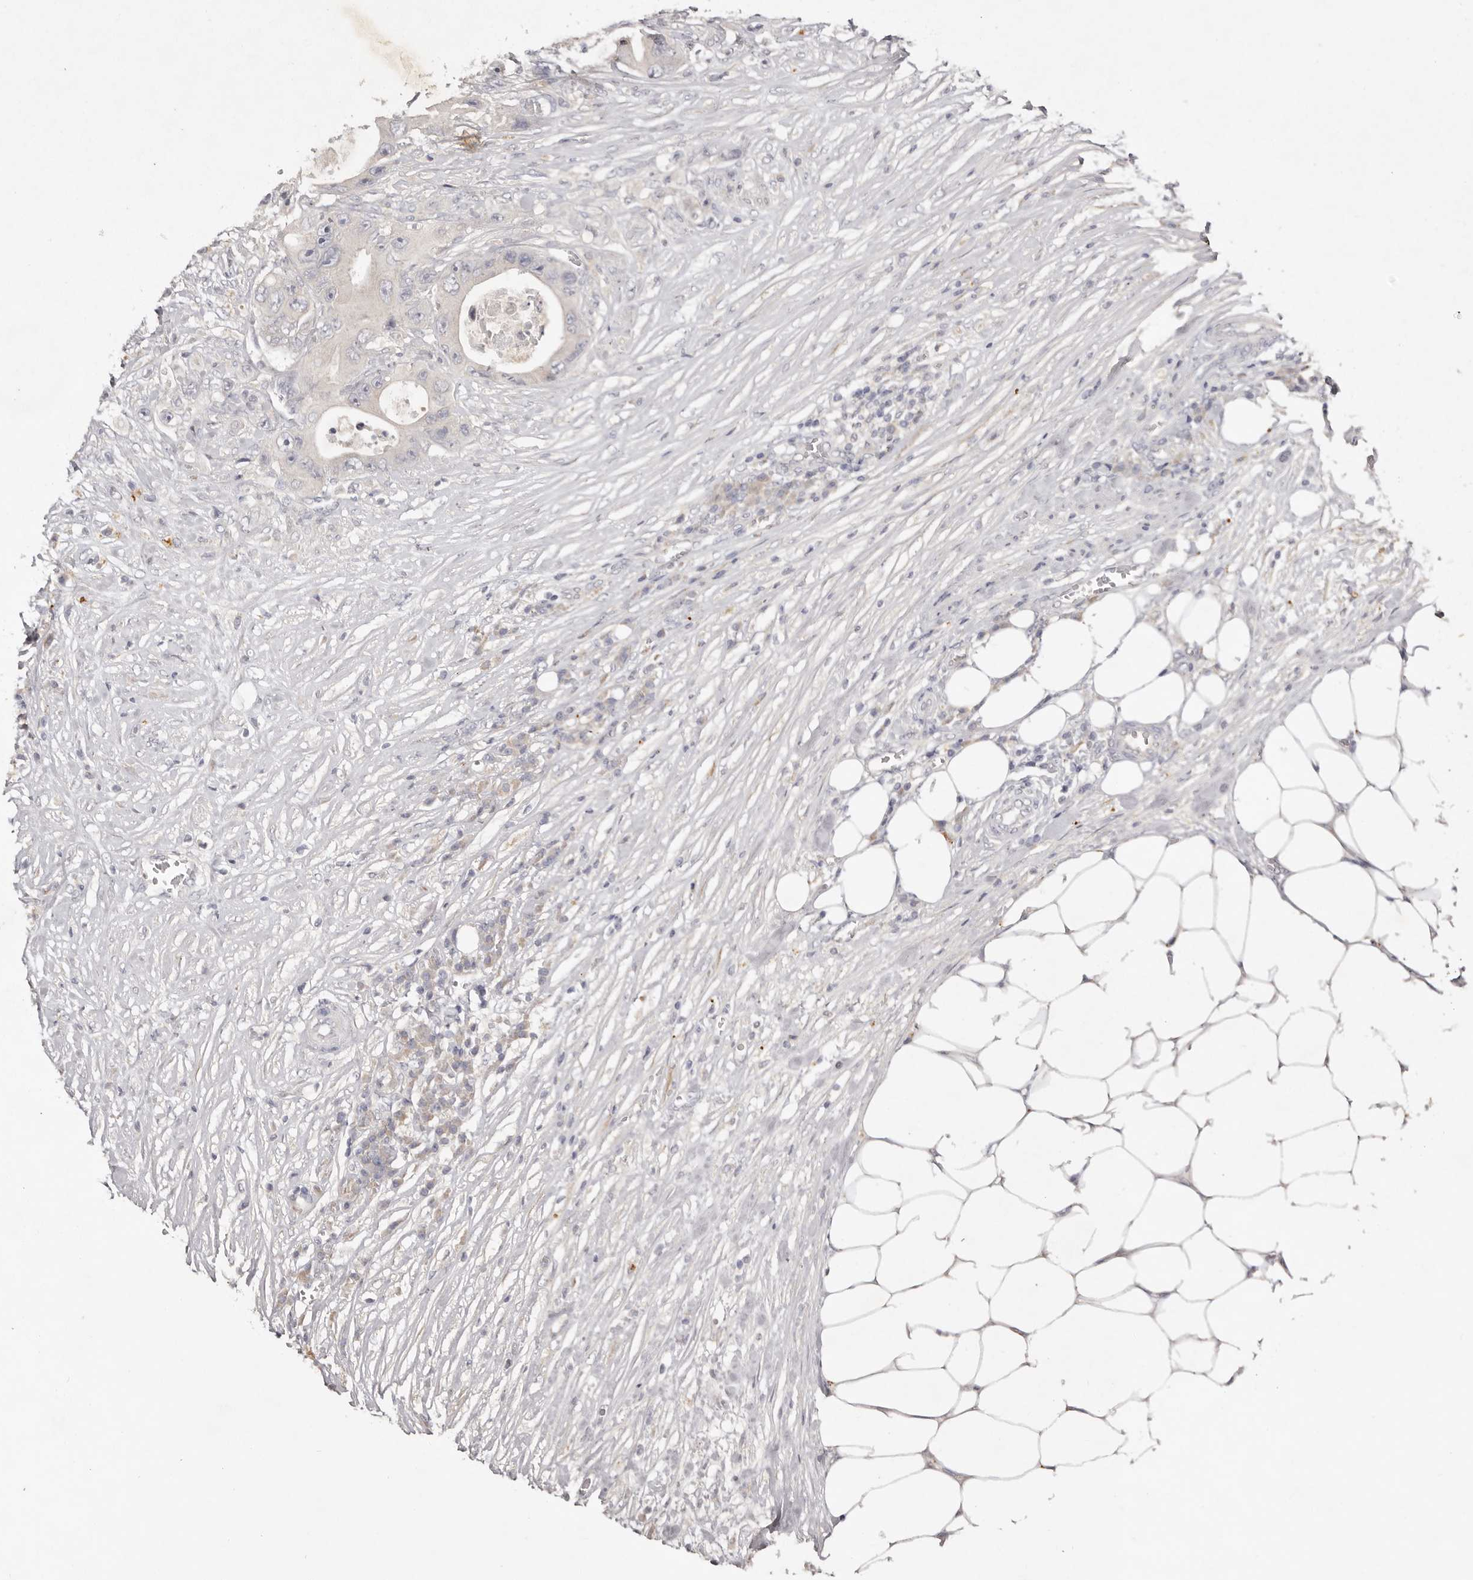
{"staining": {"intensity": "negative", "quantity": "none", "location": "none"}, "tissue": "colorectal cancer", "cell_type": "Tumor cells", "image_type": "cancer", "snomed": [{"axis": "morphology", "description": "Adenocarcinoma, NOS"}, {"axis": "topography", "description": "Colon"}], "caption": "This is an IHC histopathology image of human adenocarcinoma (colorectal). There is no expression in tumor cells.", "gene": "SCUBE2", "patient": {"sex": "female", "age": 46}}